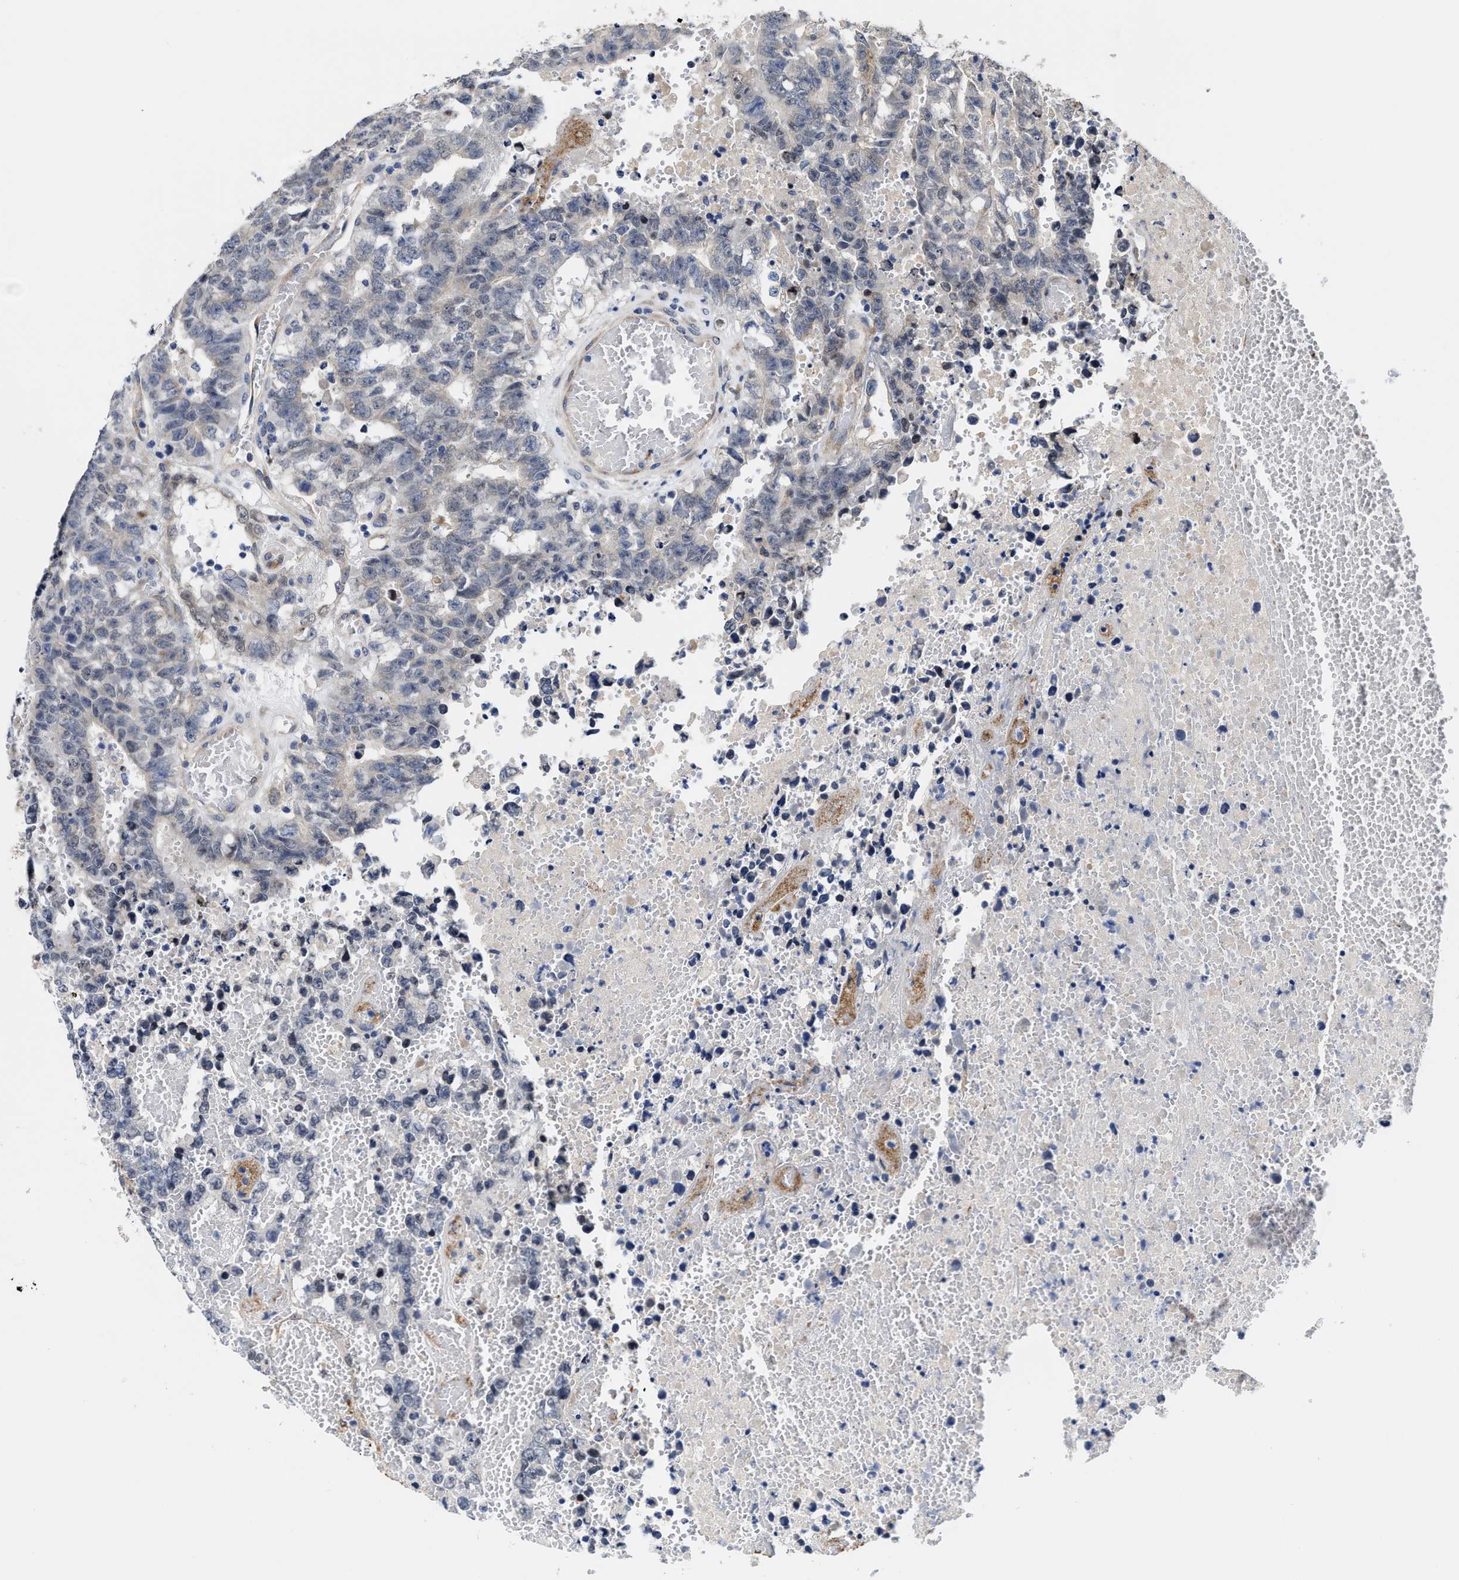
{"staining": {"intensity": "negative", "quantity": "none", "location": "none"}, "tissue": "testis cancer", "cell_type": "Tumor cells", "image_type": "cancer", "snomed": [{"axis": "morphology", "description": "Carcinoma, Embryonal, NOS"}, {"axis": "topography", "description": "Testis"}], "caption": "Photomicrograph shows no significant protein positivity in tumor cells of testis cancer (embryonal carcinoma).", "gene": "TRAF6", "patient": {"sex": "male", "age": 25}}